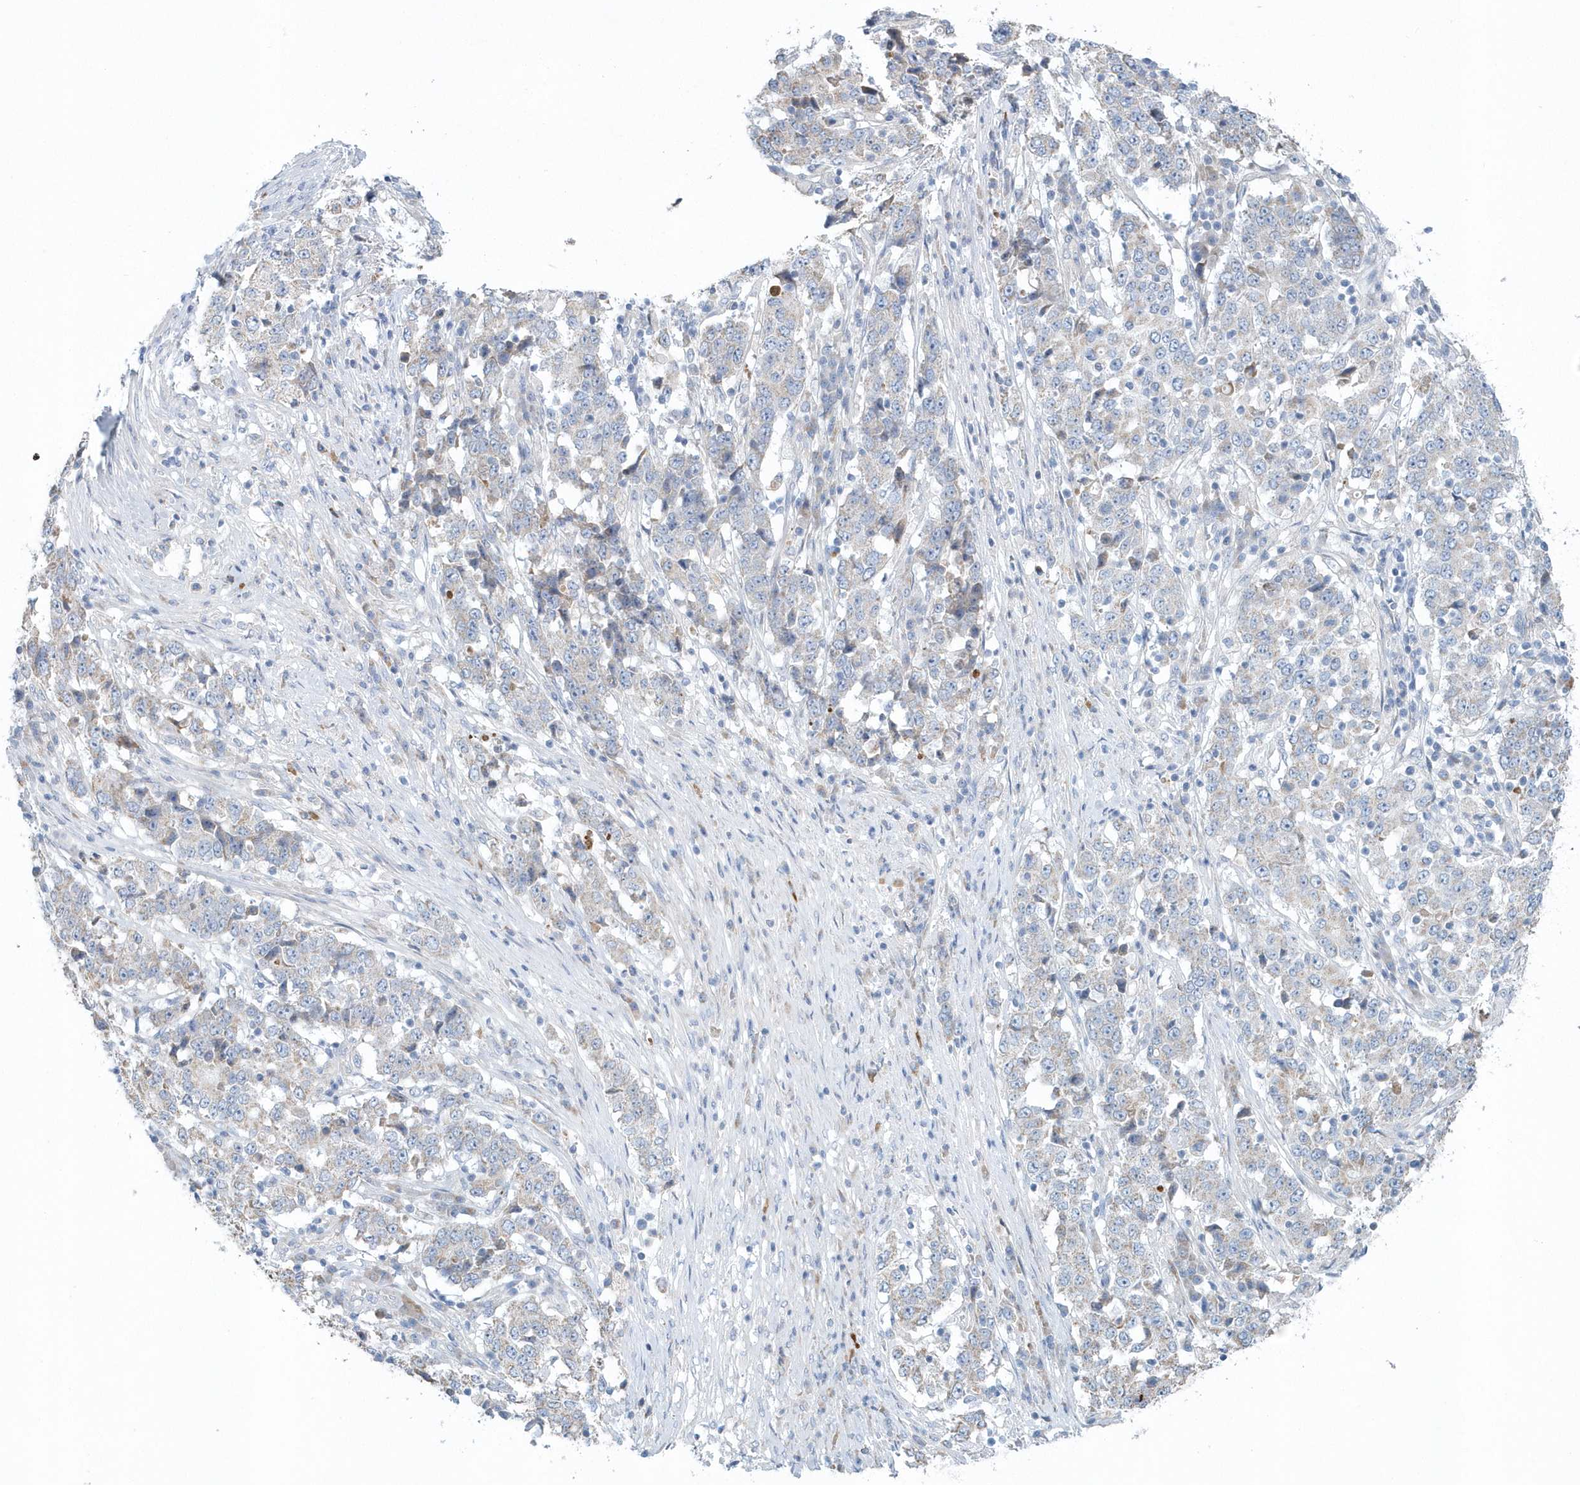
{"staining": {"intensity": "negative", "quantity": "none", "location": "none"}, "tissue": "stomach cancer", "cell_type": "Tumor cells", "image_type": "cancer", "snomed": [{"axis": "morphology", "description": "Adenocarcinoma, NOS"}, {"axis": "topography", "description": "Stomach"}], "caption": "Immunohistochemistry micrograph of neoplastic tissue: human stomach cancer stained with DAB shows no significant protein positivity in tumor cells.", "gene": "SPATA18", "patient": {"sex": "male", "age": 59}}